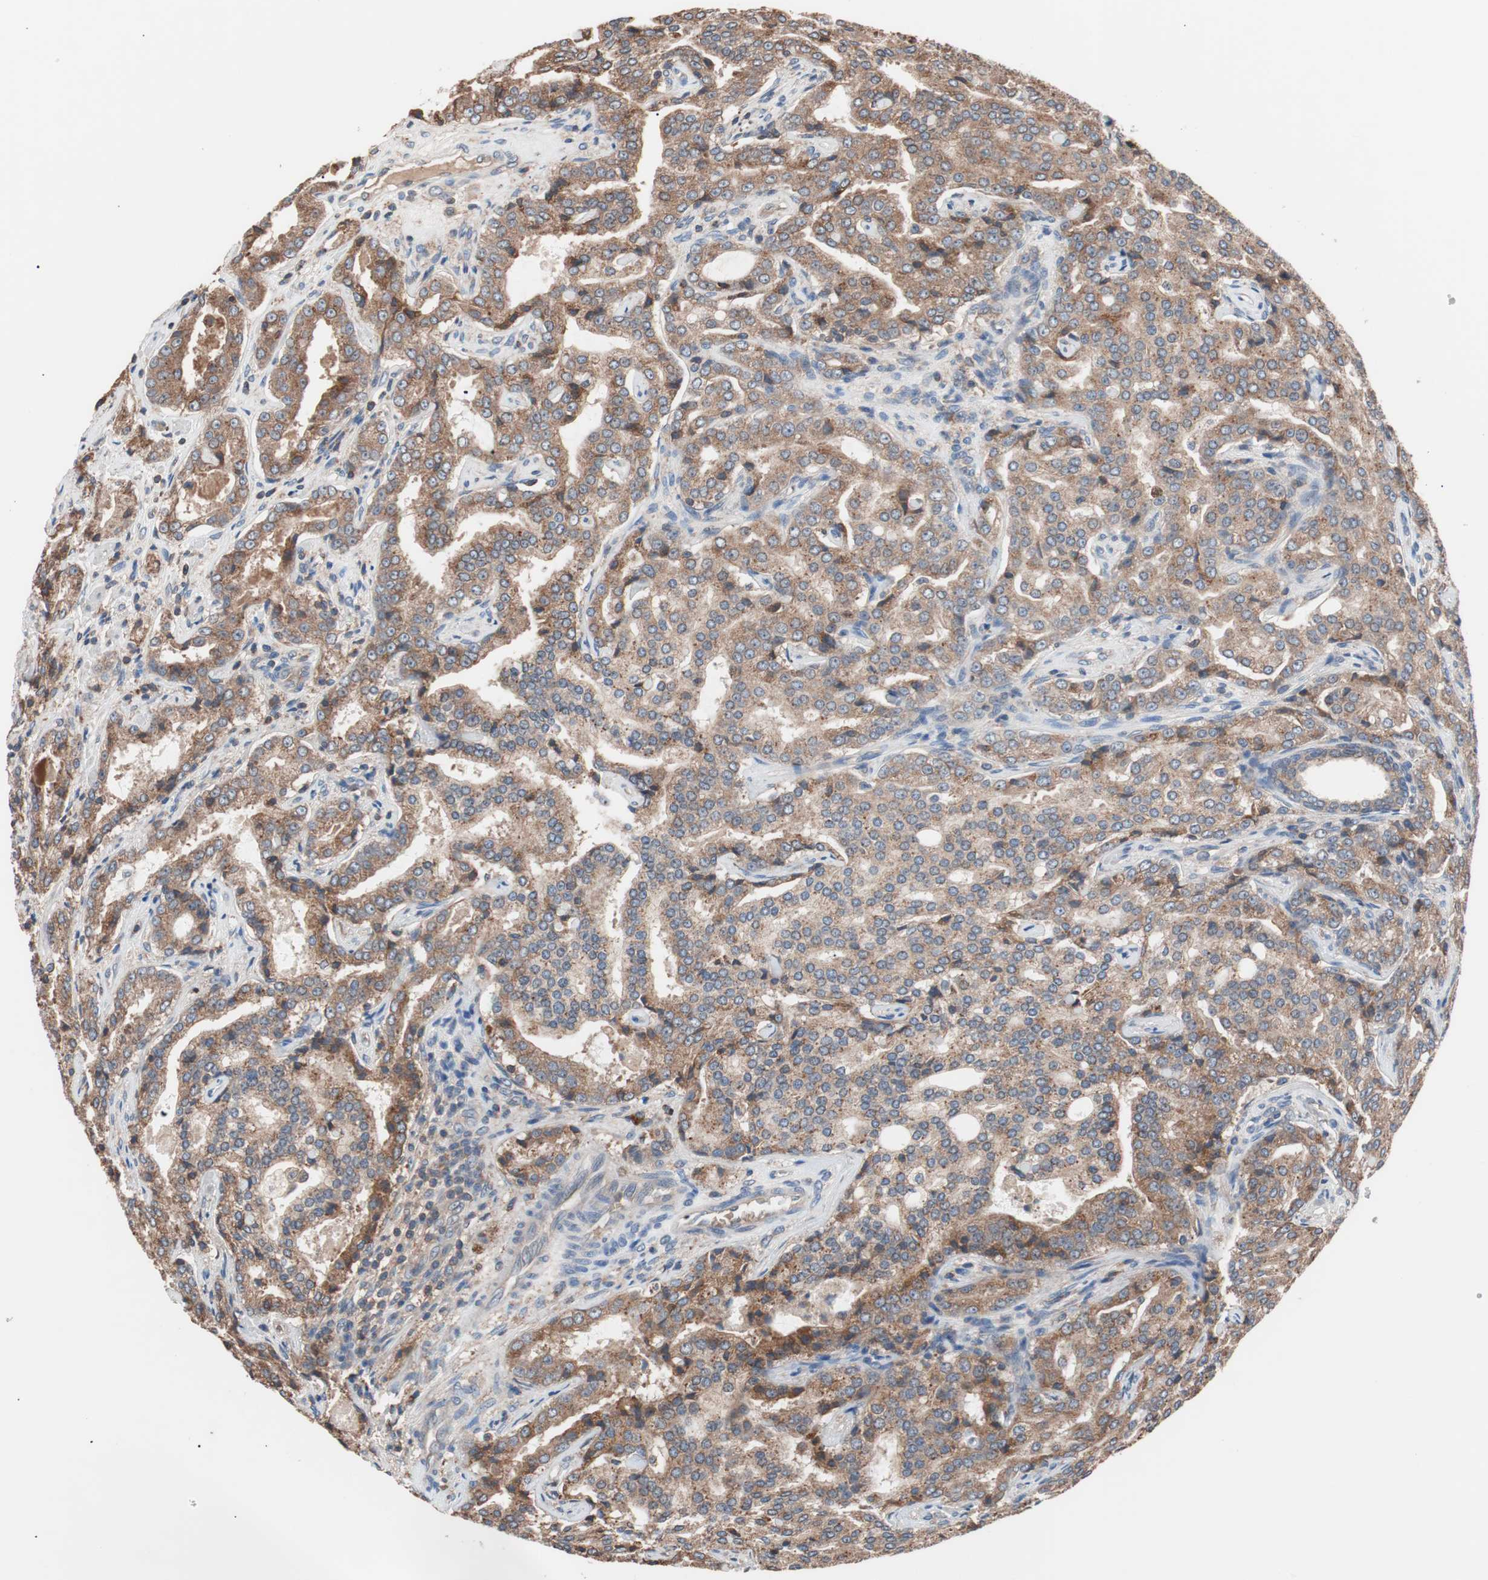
{"staining": {"intensity": "moderate", "quantity": ">75%", "location": "cytoplasmic/membranous"}, "tissue": "prostate cancer", "cell_type": "Tumor cells", "image_type": "cancer", "snomed": [{"axis": "morphology", "description": "Adenocarcinoma, High grade"}, {"axis": "topography", "description": "Prostate"}], "caption": "Protein expression analysis of prostate adenocarcinoma (high-grade) exhibits moderate cytoplasmic/membranous positivity in approximately >75% of tumor cells. (Stains: DAB in brown, nuclei in blue, Microscopy: brightfield microscopy at high magnification).", "gene": "GLYCTK", "patient": {"sex": "male", "age": 72}}